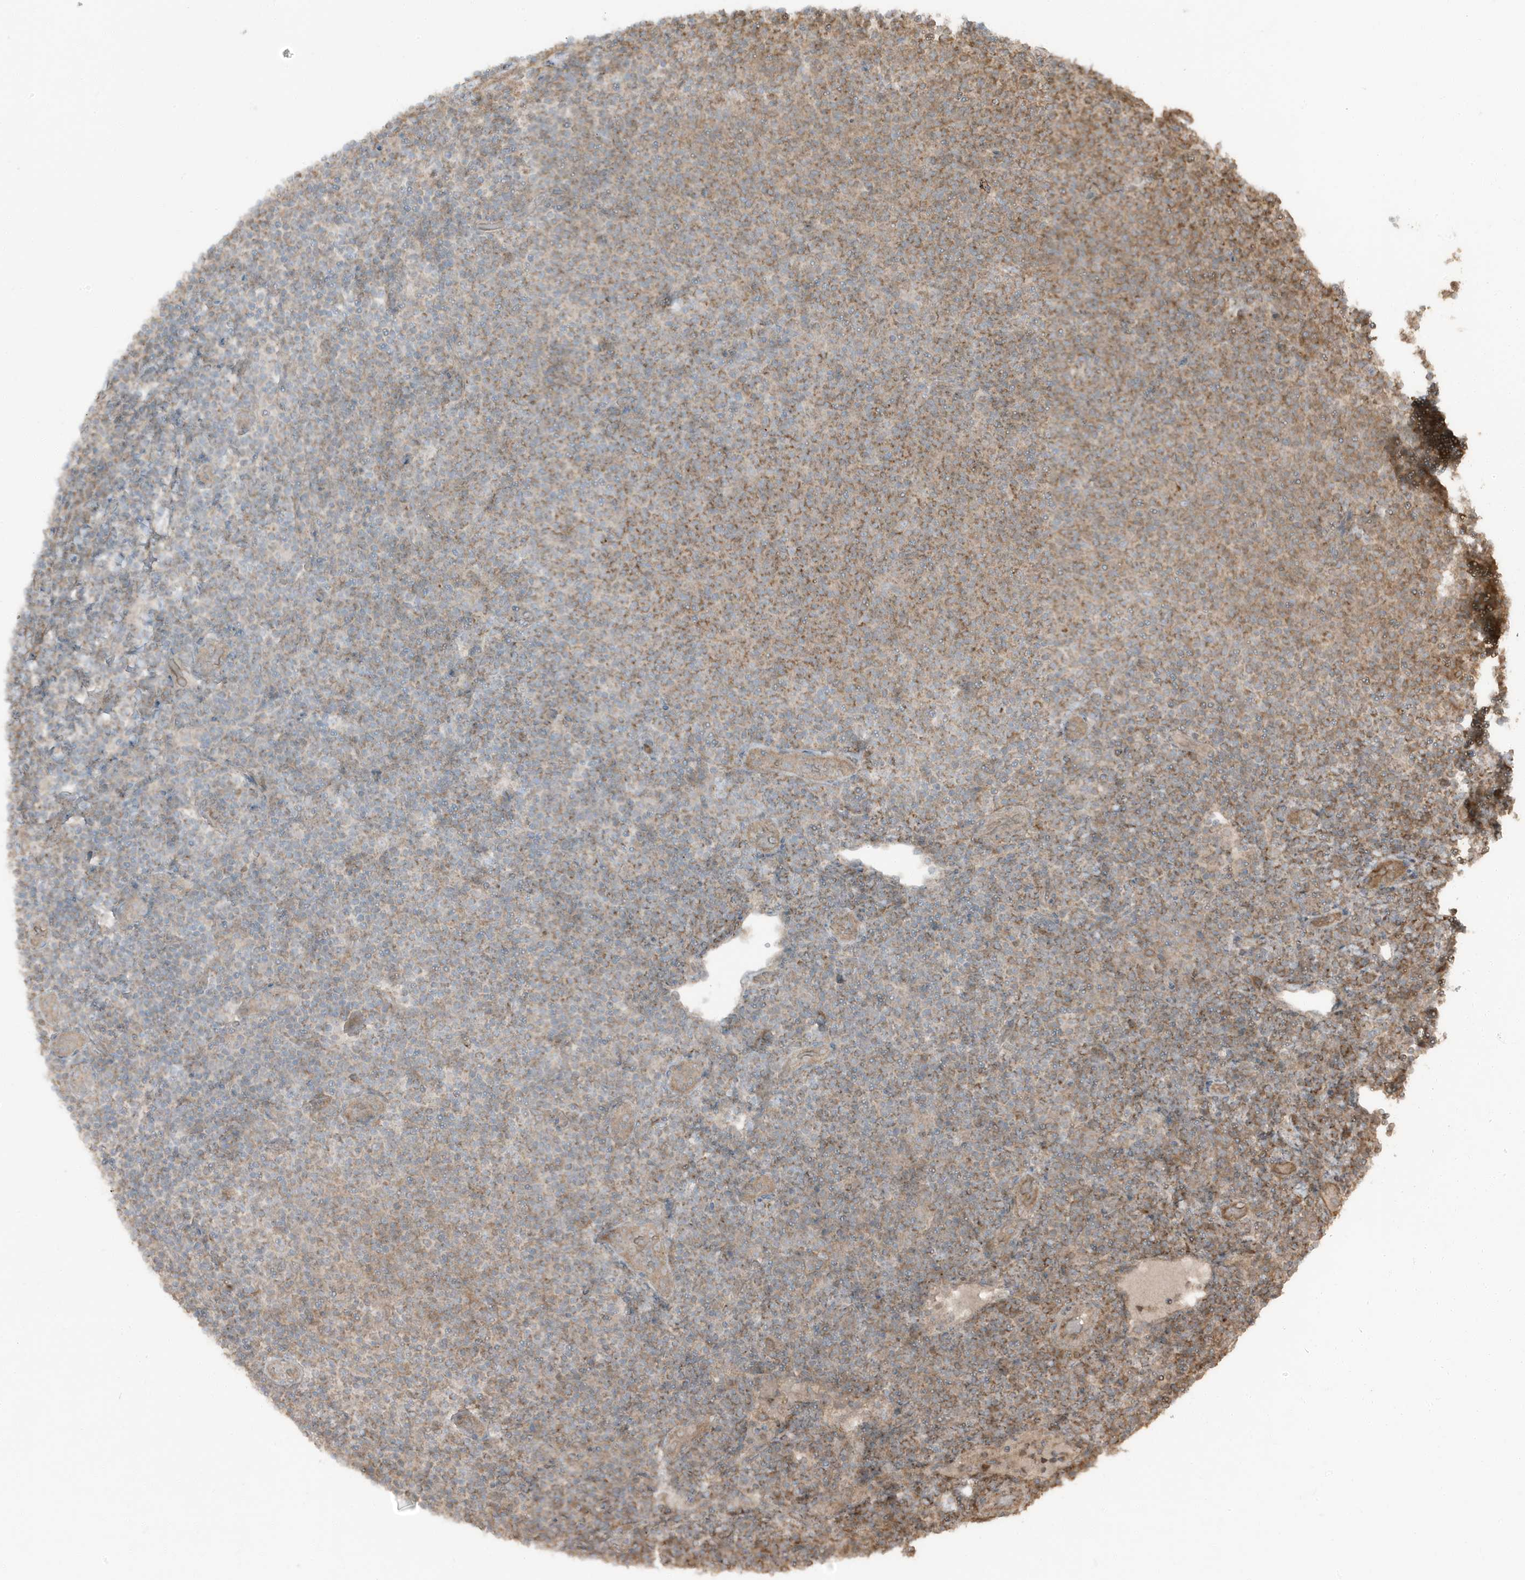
{"staining": {"intensity": "moderate", "quantity": "25%-75%", "location": "cytoplasmic/membranous"}, "tissue": "lymphoma", "cell_type": "Tumor cells", "image_type": "cancer", "snomed": [{"axis": "morphology", "description": "Malignant lymphoma, non-Hodgkin's type, Low grade"}, {"axis": "topography", "description": "Lymph node"}], "caption": "Immunohistochemical staining of malignant lymphoma, non-Hodgkin's type (low-grade) exhibits moderate cytoplasmic/membranous protein staining in approximately 25%-75% of tumor cells.", "gene": "AZI2", "patient": {"sex": "male", "age": 66}}